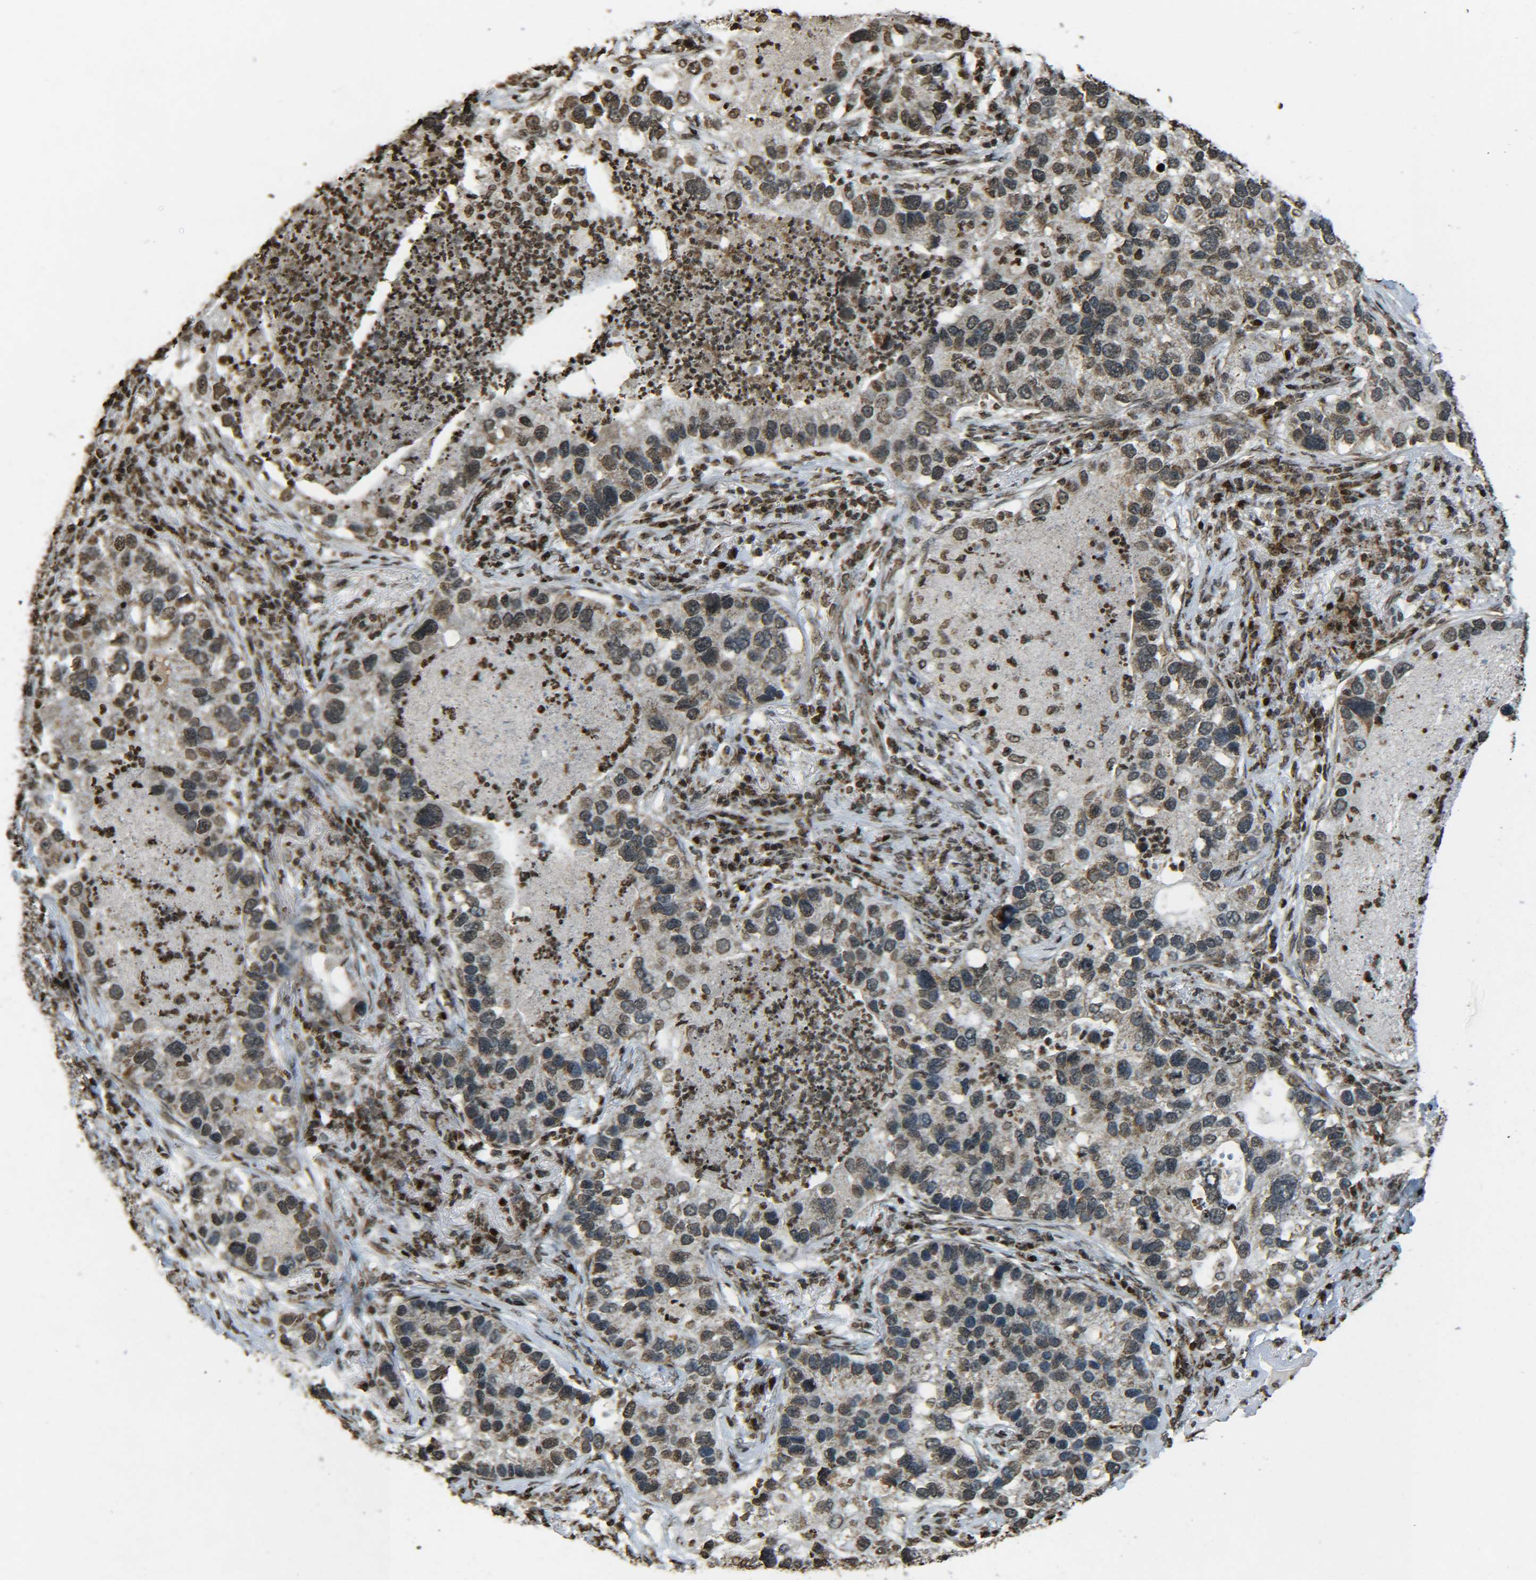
{"staining": {"intensity": "moderate", "quantity": "25%-75%", "location": "nuclear"}, "tissue": "lung cancer", "cell_type": "Tumor cells", "image_type": "cancer", "snomed": [{"axis": "morphology", "description": "Normal tissue, NOS"}, {"axis": "morphology", "description": "Adenocarcinoma, NOS"}, {"axis": "topography", "description": "Bronchus"}, {"axis": "topography", "description": "Lung"}], "caption": "Lung cancer (adenocarcinoma) stained with a protein marker demonstrates moderate staining in tumor cells.", "gene": "NEUROG2", "patient": {"sex": "male", "age": 54}}